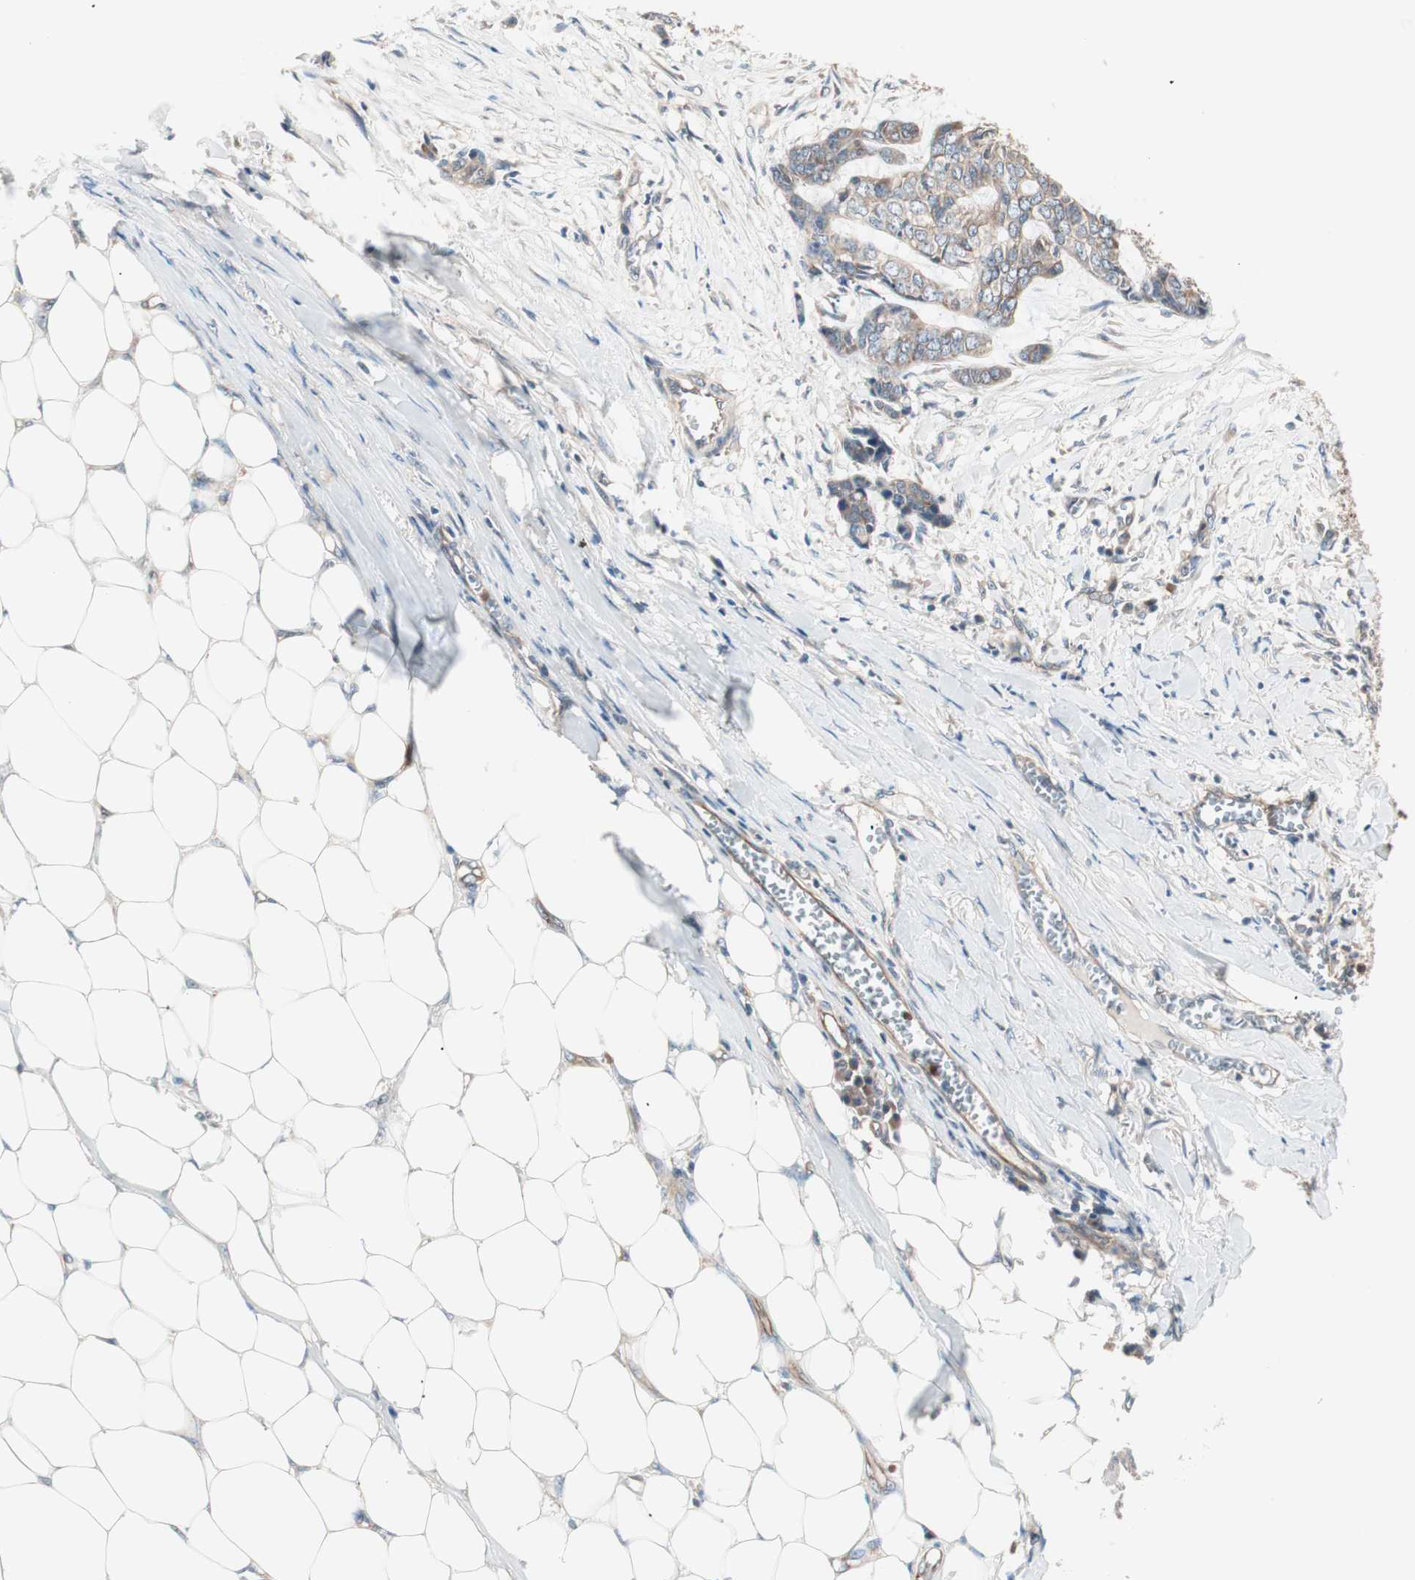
{"staining": {"intensity": "moderate", "quantity": "25%-75%", "location": "cytoplasmic/membranous"}, "tissue": "skin cancer", "cell_type": "Tumor cells", "image_type": "cancer", "snomed": [{"axis": "morphology", "description": "Basal cell carcinoma"}, {"axis": "topography", "description": "Skin"}], "caption": "Basal cell carcinoma (skin) tissue shows moderate cytoplasmic/membranous positivity in approximately 25%-75% of tumor cells", "gene": "TSG101", "patient": {"sex": "female", "age": 64}}